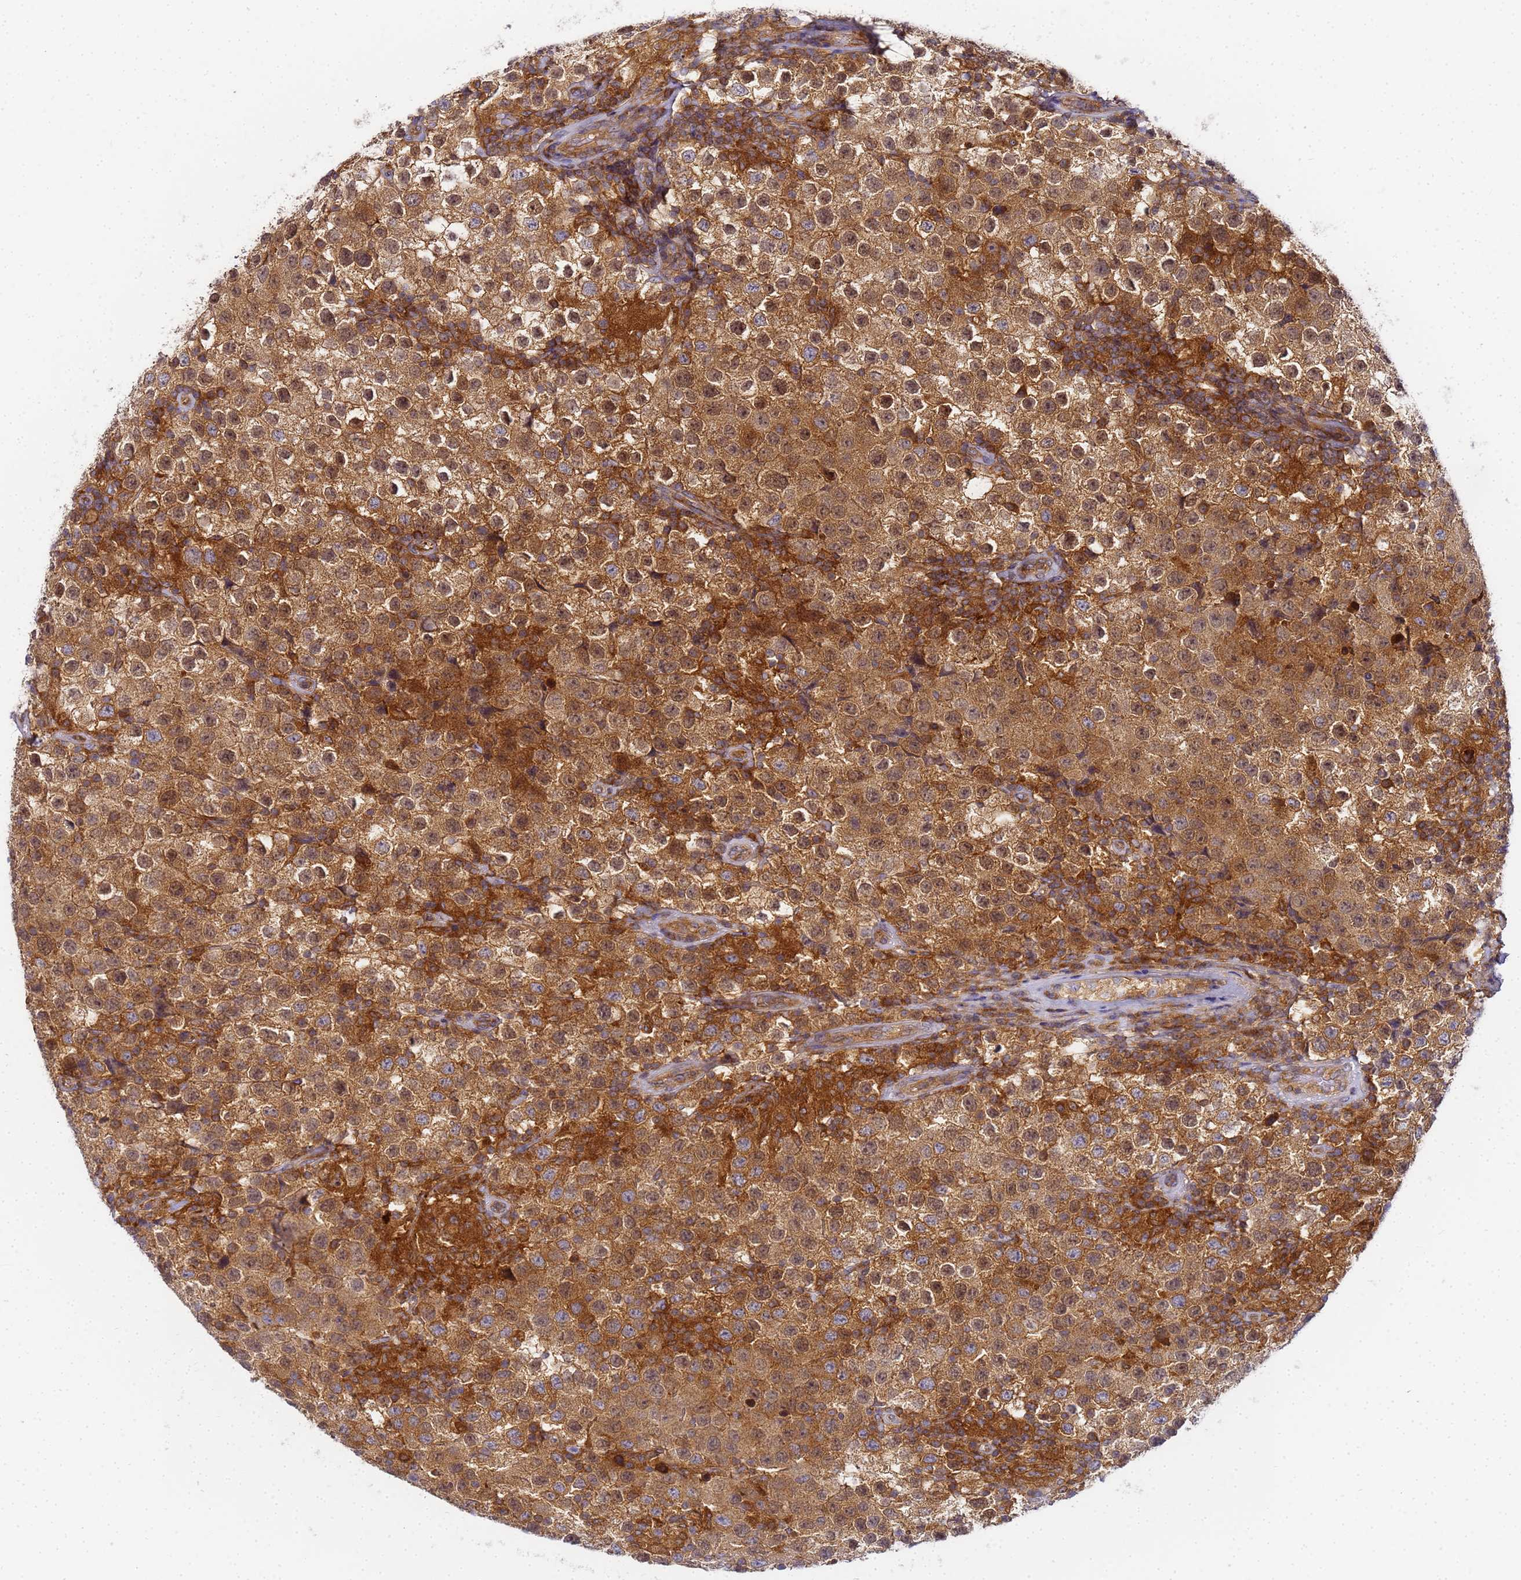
{"staining": {"intensity": "moderate", "quantity": ">75%", "location": "cytoplasmic/membranous"}, "tissue": "testis cancer", "cell_type": "Tumor cells", "image_type": "cancer", "snomed": [{"axis": "morphology", "description": "Seminoma, NOS"}, {"axis": "morphology", "description": "Carcinoma, Embryonal, NOS"}, {"axis": "topography", "description": "Testis"}], "caption": "Immunohistochemistry of human seminoma (testis) displays medium levels of moderate cytoplasmic/membranous expression in approximately >75% of tumor cells. (Brightfield microscopy of DAB IHC at high magnification).", "gene": "CHM", "patient": {"sex": "male", "age": 41}}